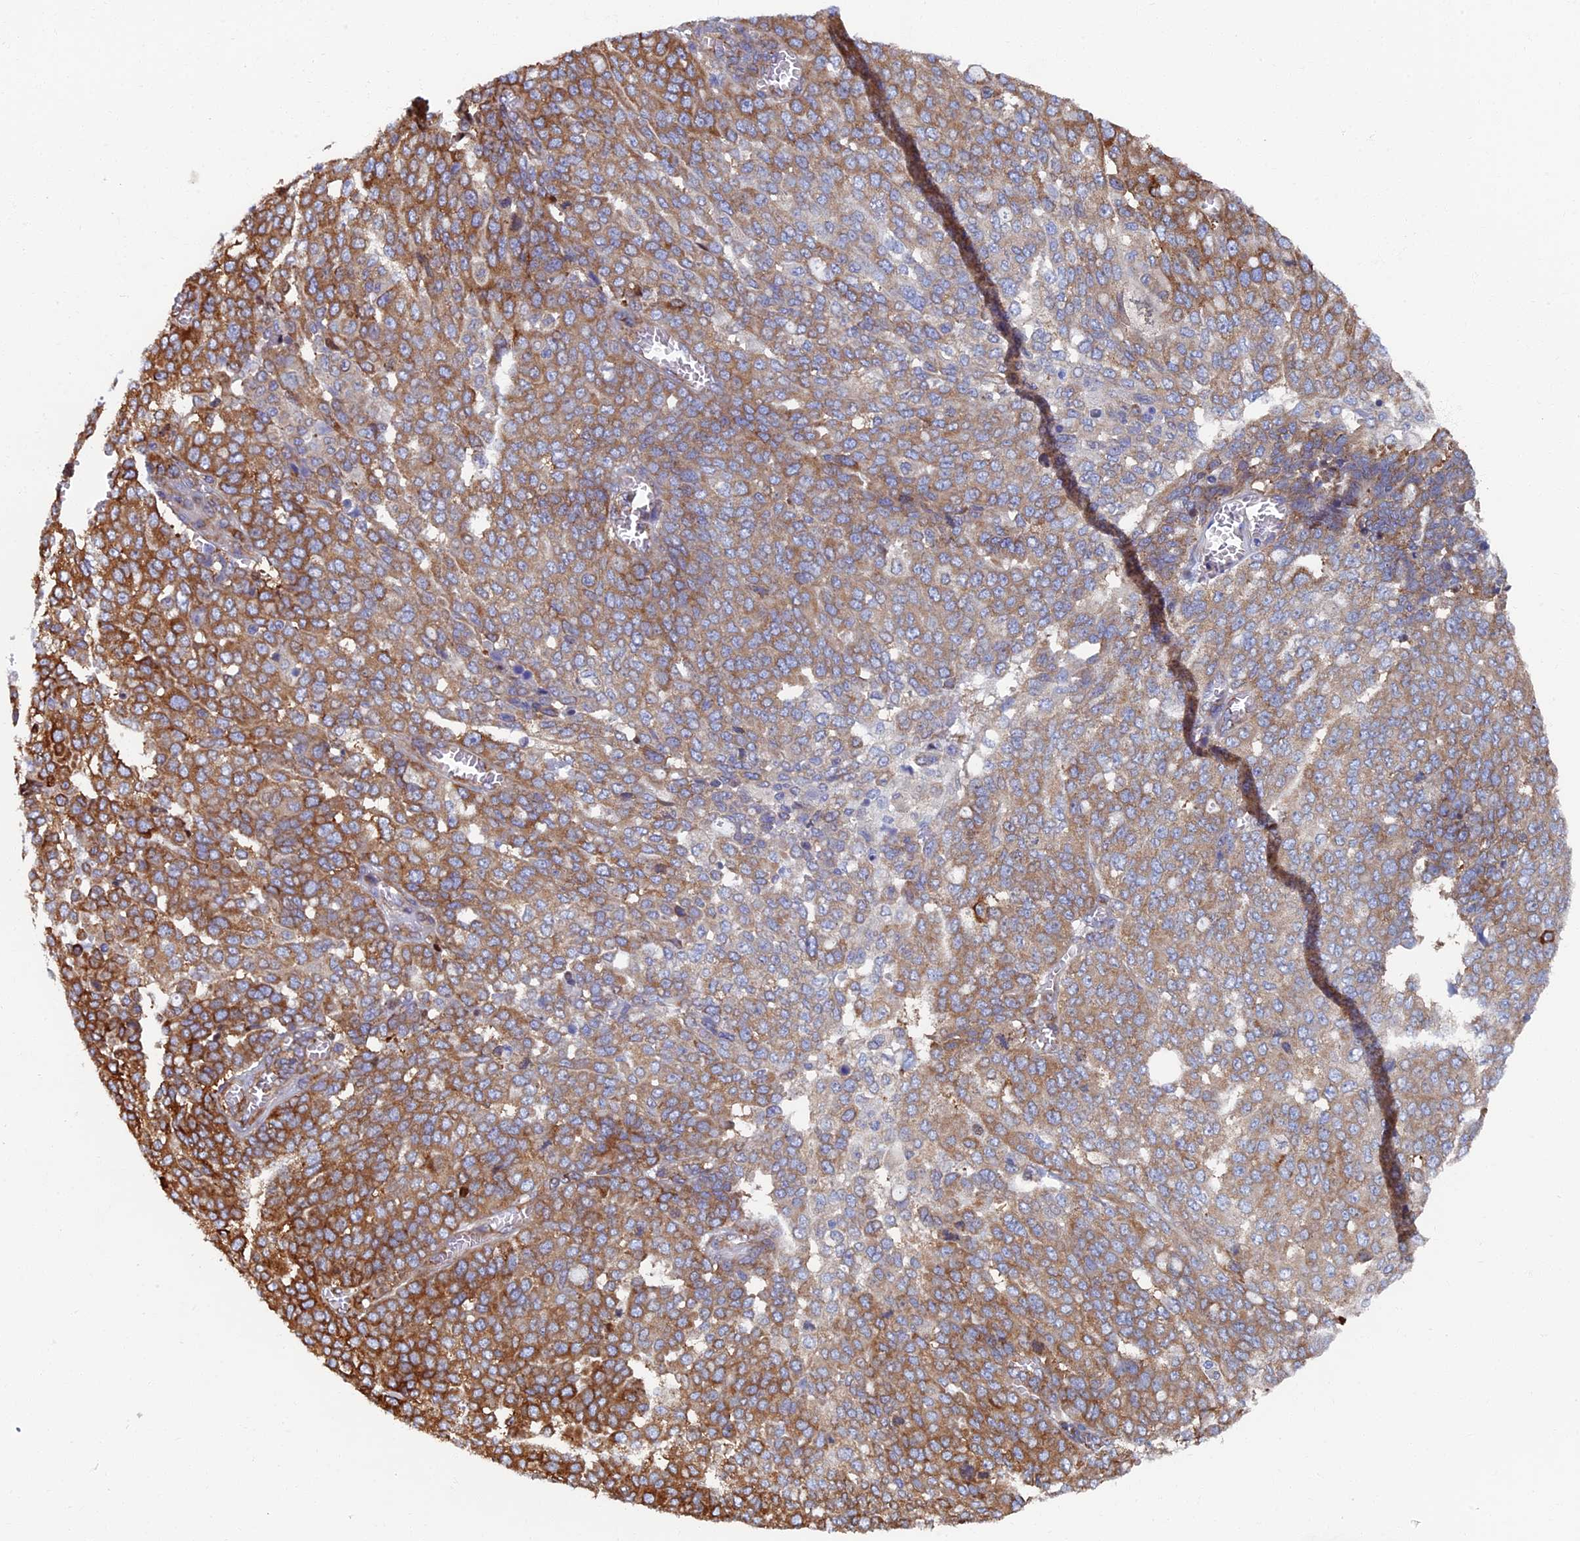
{"staining": {"intensity": "moderate", "quantity": ">75%", "location": "cytoplasmic/membranous"}, "tissue": "ovarian cancer", "cell_type": "Tumor cells", "image_type": "cancer", "snomed": [{"axis": "morphology", "description": "Cystadenocarcinoma, serous, NOS"}, {"axis": "topography", "description": "Soft tissue"}, {"axis": "topography", "description": "Ovary"}], "caption": "Protein expression analysis of serous cystadenocarcinoma (ovarian) shows moderate cytoplasmic/membranous positivity in about >75% of tumor cells.", "gene": "YBX1", "patient": {"sex": "female", "age": 57}}